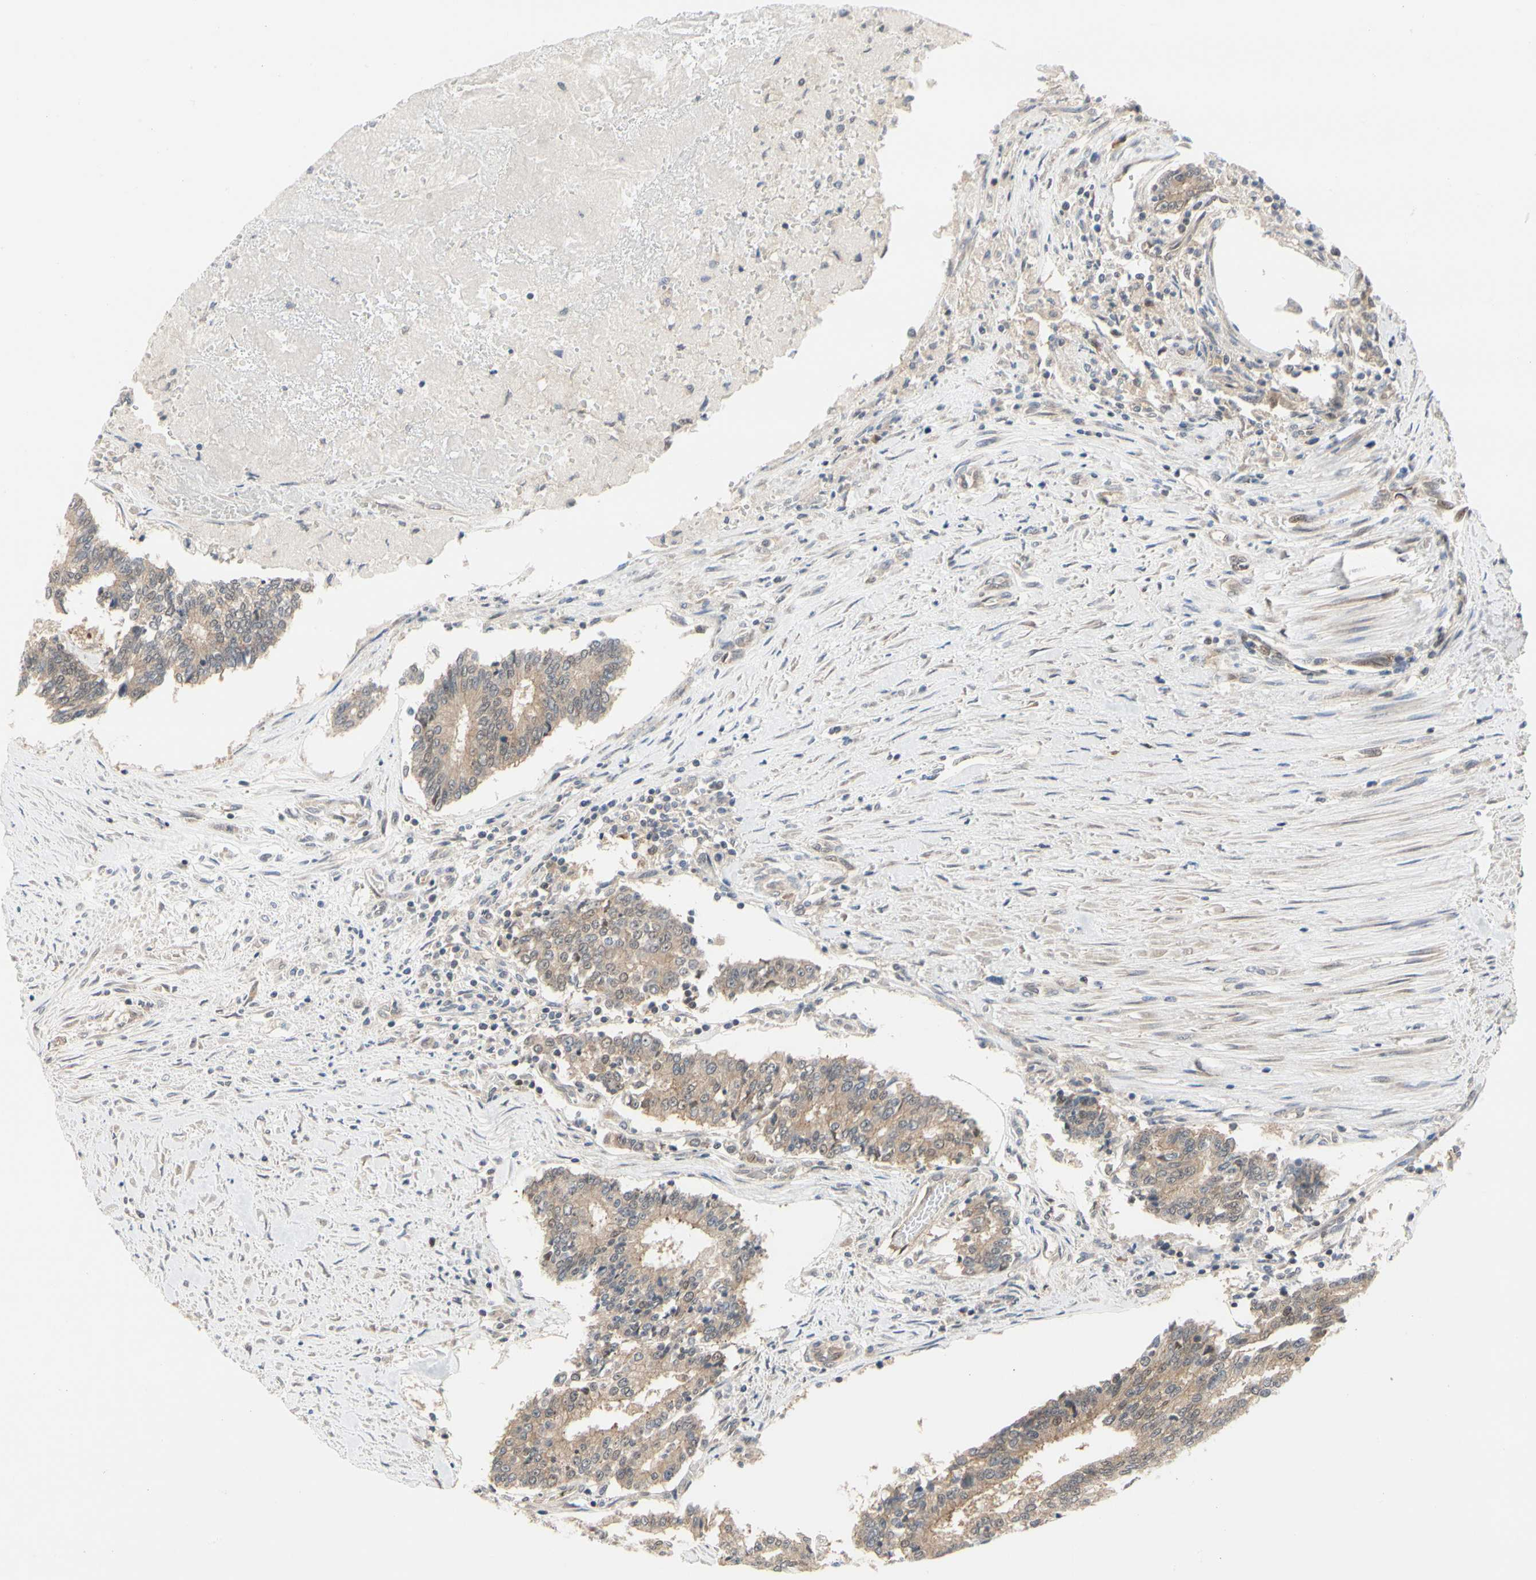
{"staining": {"intensity": "moderate", "quantity": ">75%", "location": "cytoplasmic/membranous"}, "tissue": "prostate cancer", "cell_type": "Tumor cells", "image_type": "cancer", "snomed": [{"axis": "morphology", "description": "Adenocarcinoma, High grade"}, {"axis": "topography", "description": "Prostate"}], "caption": "IHC histopathology image of neoplastic tissue: human prostate cancer (adenocarcinoma (high-grade)) stained using immunohistochemistry displays medium levels of moderate protein expression localized specifically in the cytoplasmic/membranous of tumor cells, appearing as a cytoplasmic/membranous brown color.", "gene": "CDK5", "patient": {"sex": "male", "age": 55}}